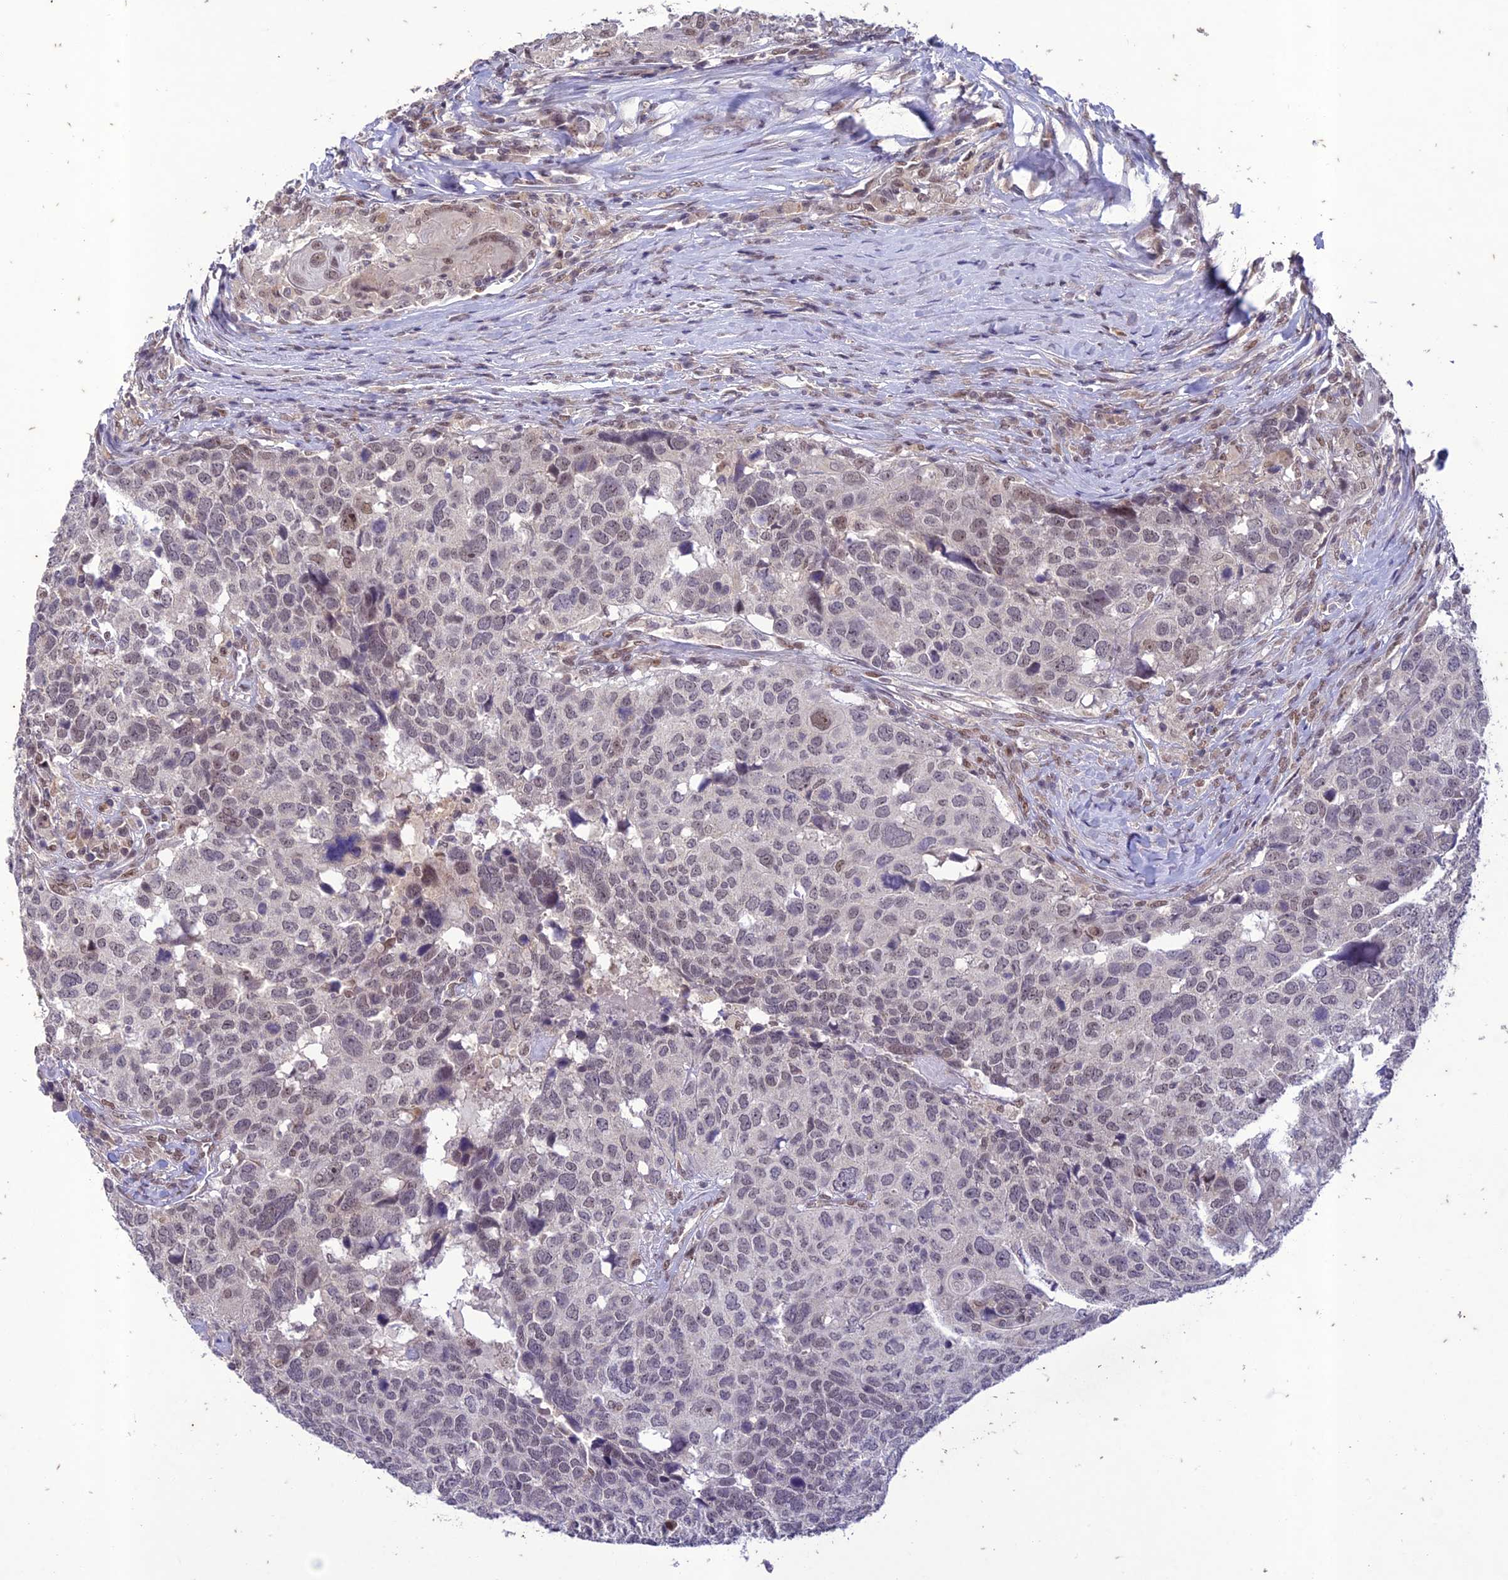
{"staining": {"intensity": "weak", "quantity": "<25%", "location": "nuclear"}, "tissue": "head and neck cancer", "cell_type": "Tumor cells", "image_type": "cancer", "snomed": [{"axis": "morphology", "description": "Squamous cell carcinoma, NOS"}, {"axis": "topography", "description": "Head-Neck"}], "caption": "A high-resolution photomicrograph shows IHC staining of head and neck cancer (squamous cell carcinoma), which demonstrates no significant positivity in tumor cells.", "gene": "POP4", "patient": {"sex": "male", "age": 66}}